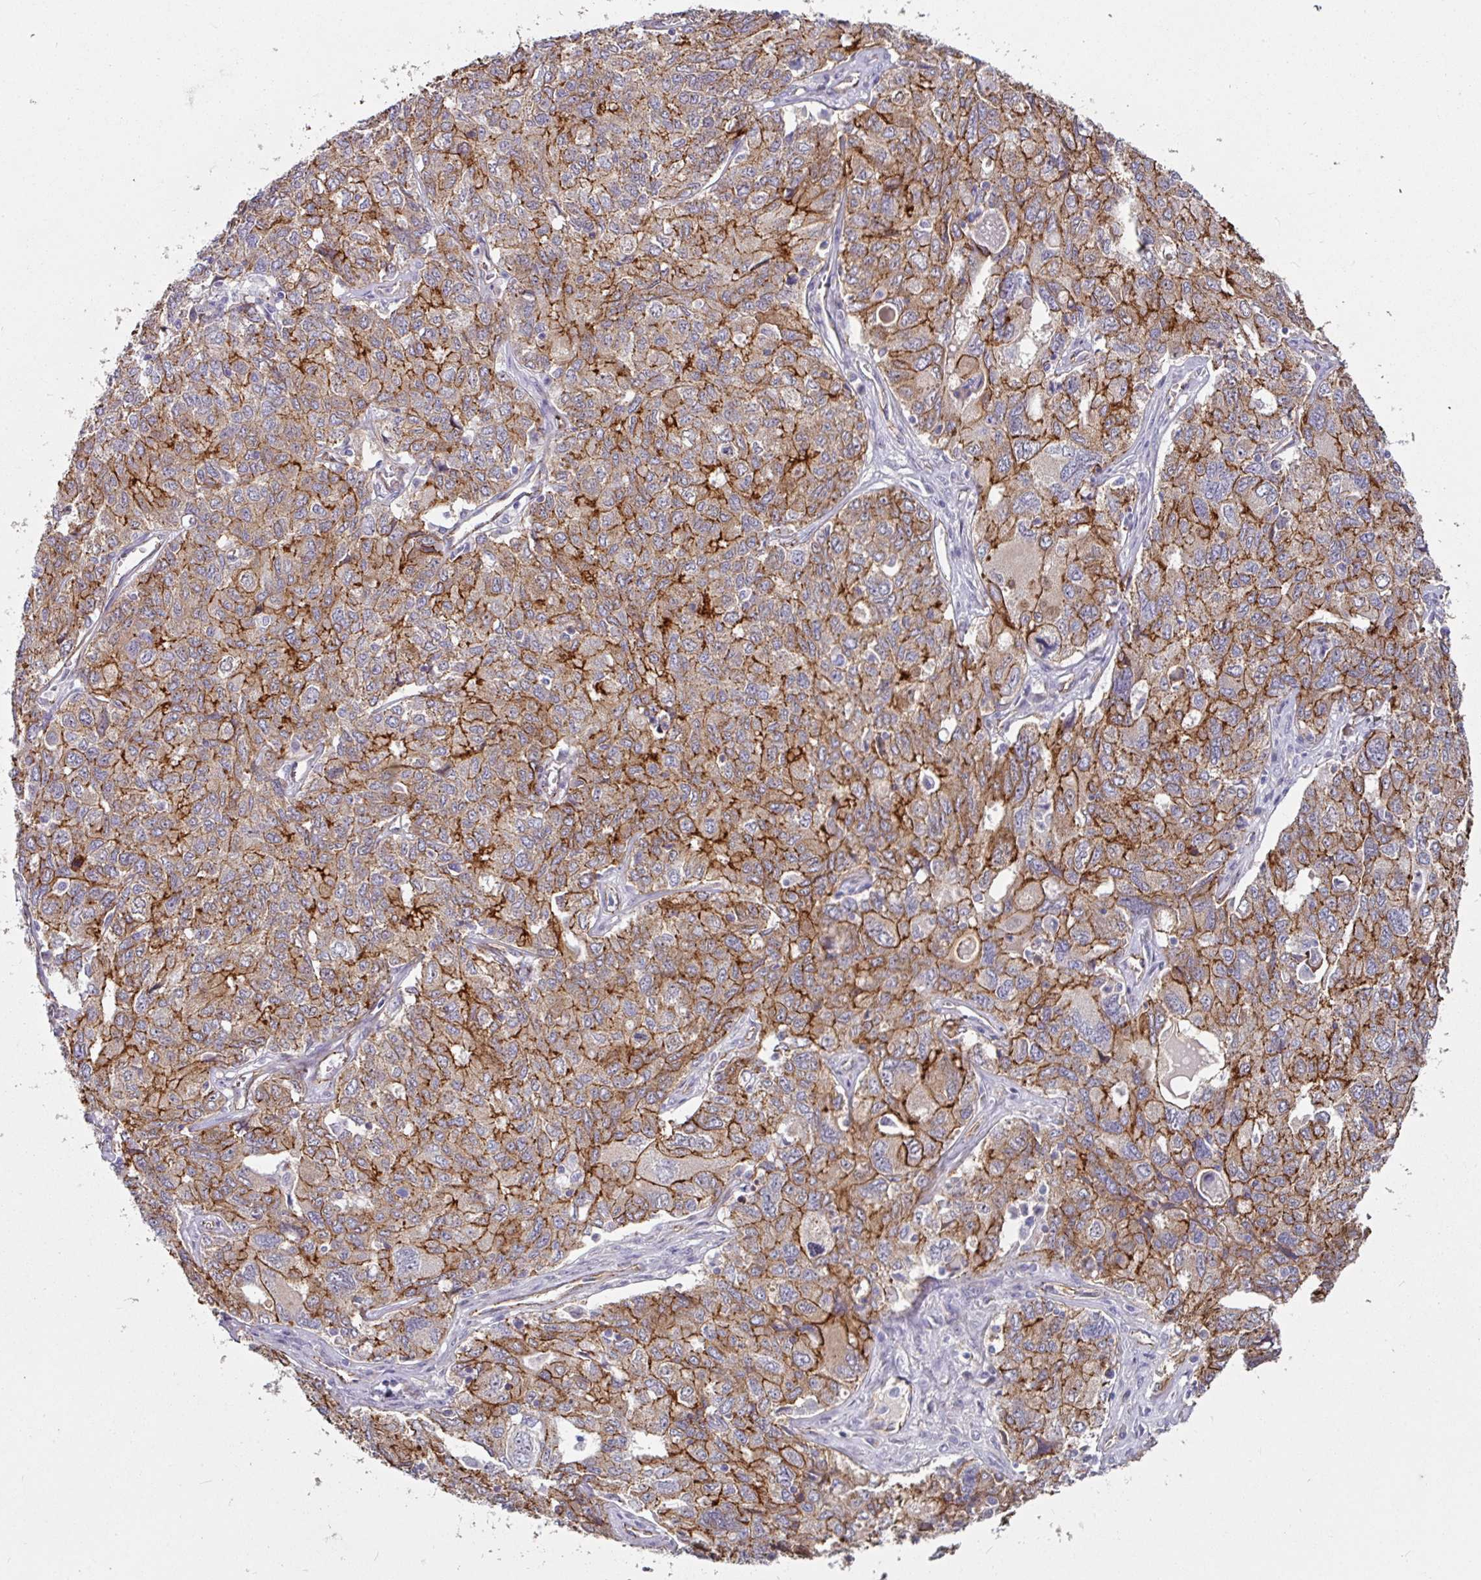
{"staining": {"intensity": "moderate", "quantity": ">75%", "location": "cytoplasmic/membranous"}, "tissue": "ovarian cancer", "cell_type": "Tumor cells", "image_type": "cancer", "snomed": [{"axis": "morphology", "description": "Carcinoma, endometroid"}, {"axis": "topography", "description": "Ovary"}], "caption": "Endometroid carcinoma (ovarian) stained for a protein (brown) shows moderate cytoplasmic/membranous positive positivity in approximately >75% of tumor cells.", "gene": "JUP", "patient": {"sex": "female", "age": 62}}